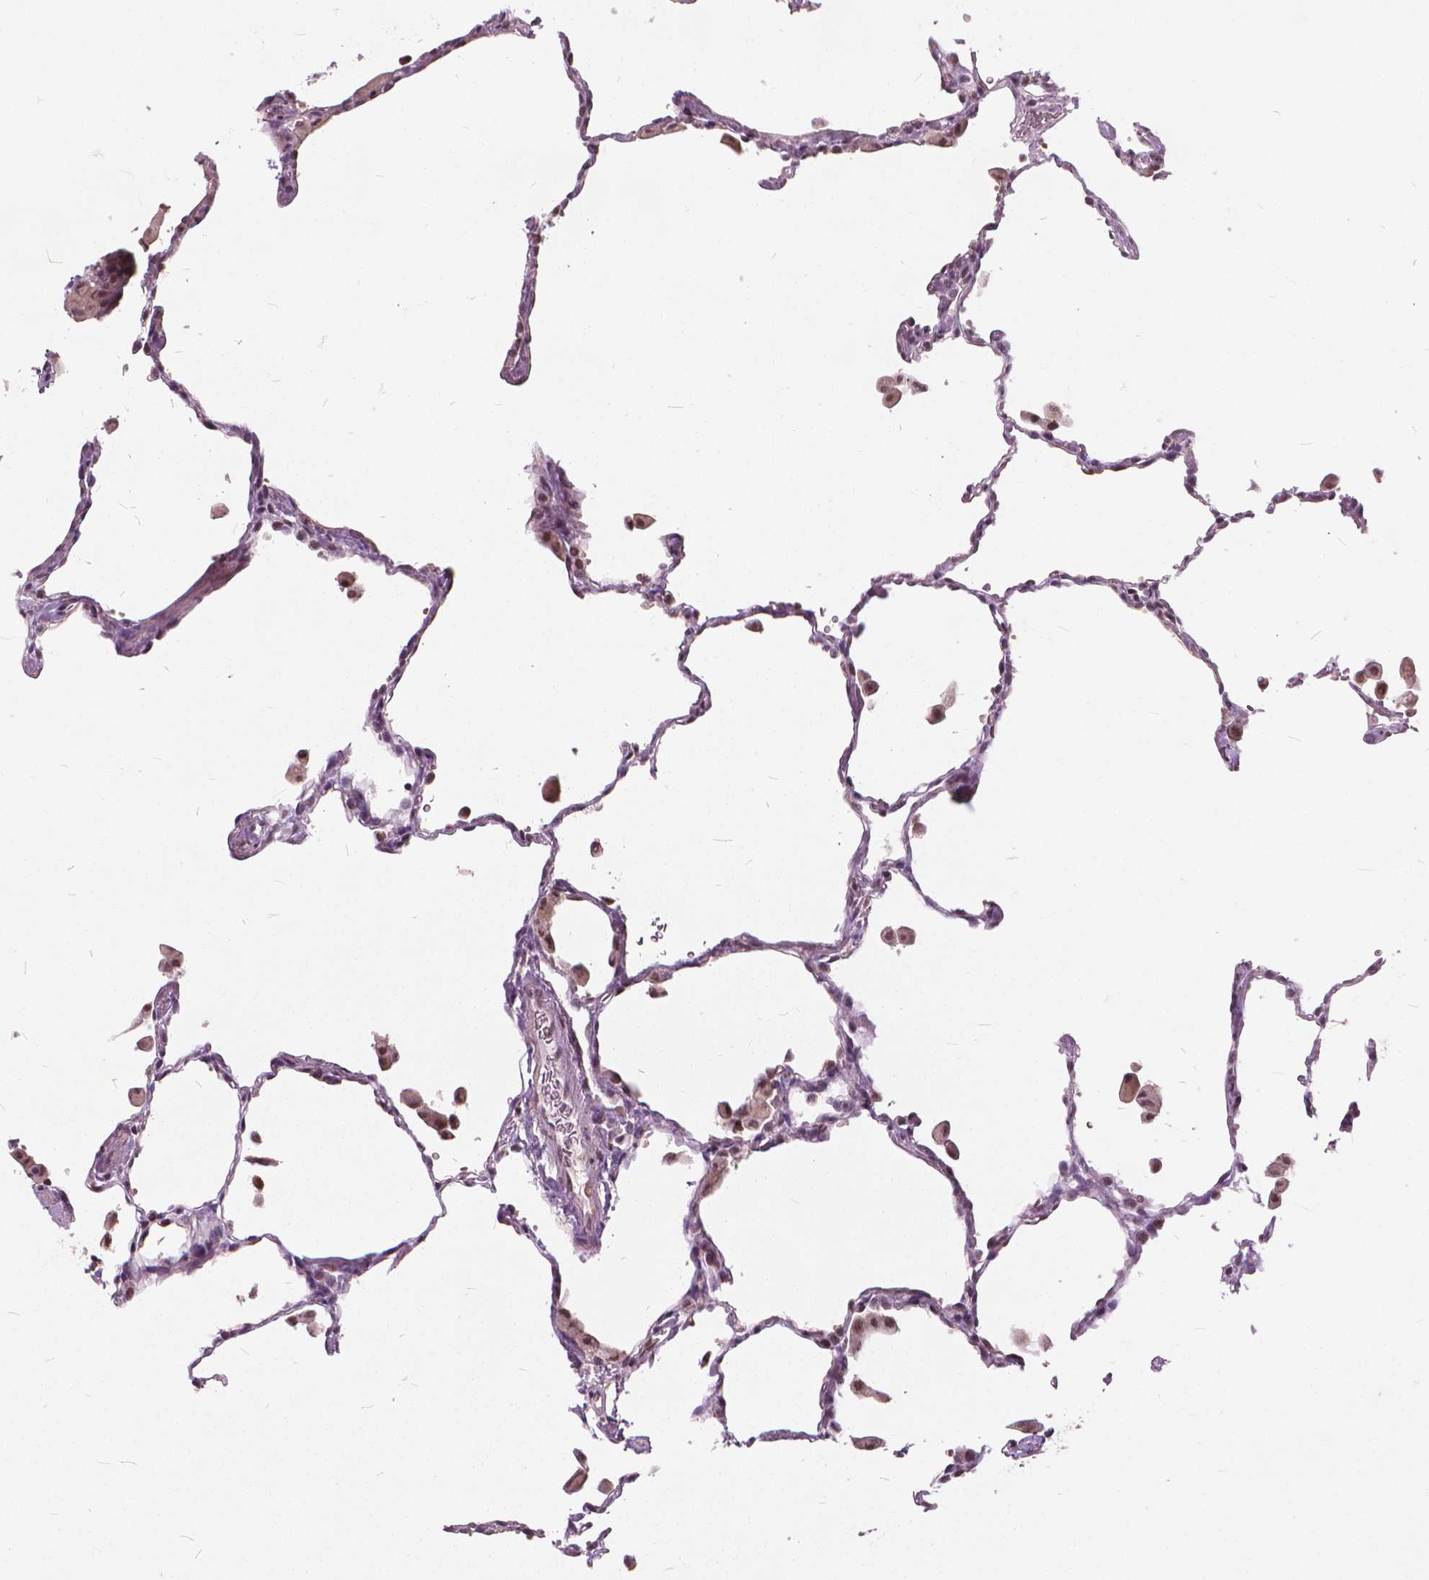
{"staining": {"intensity": "weak", "quantity": "25%-75%", "location": "nuclear"}, "tissue": "lung", "cell_type": "Alveolar cells", "image_type": "normal", "snomed": [{"axis": "morphology", "description": "Normal tissue, NOS"}, {"axis": "topography", "description": "Lung"}], "caption": "The photomicrograph shows immunohistochemical staining of normal lung. There is weak nuclear expression is present in approximately 25%-75% of alveolar cells. (IHC, brightfield microscopy, high magnification).", "gene": "STAT5B", "patient": {"sex": "female", "age": 47}}